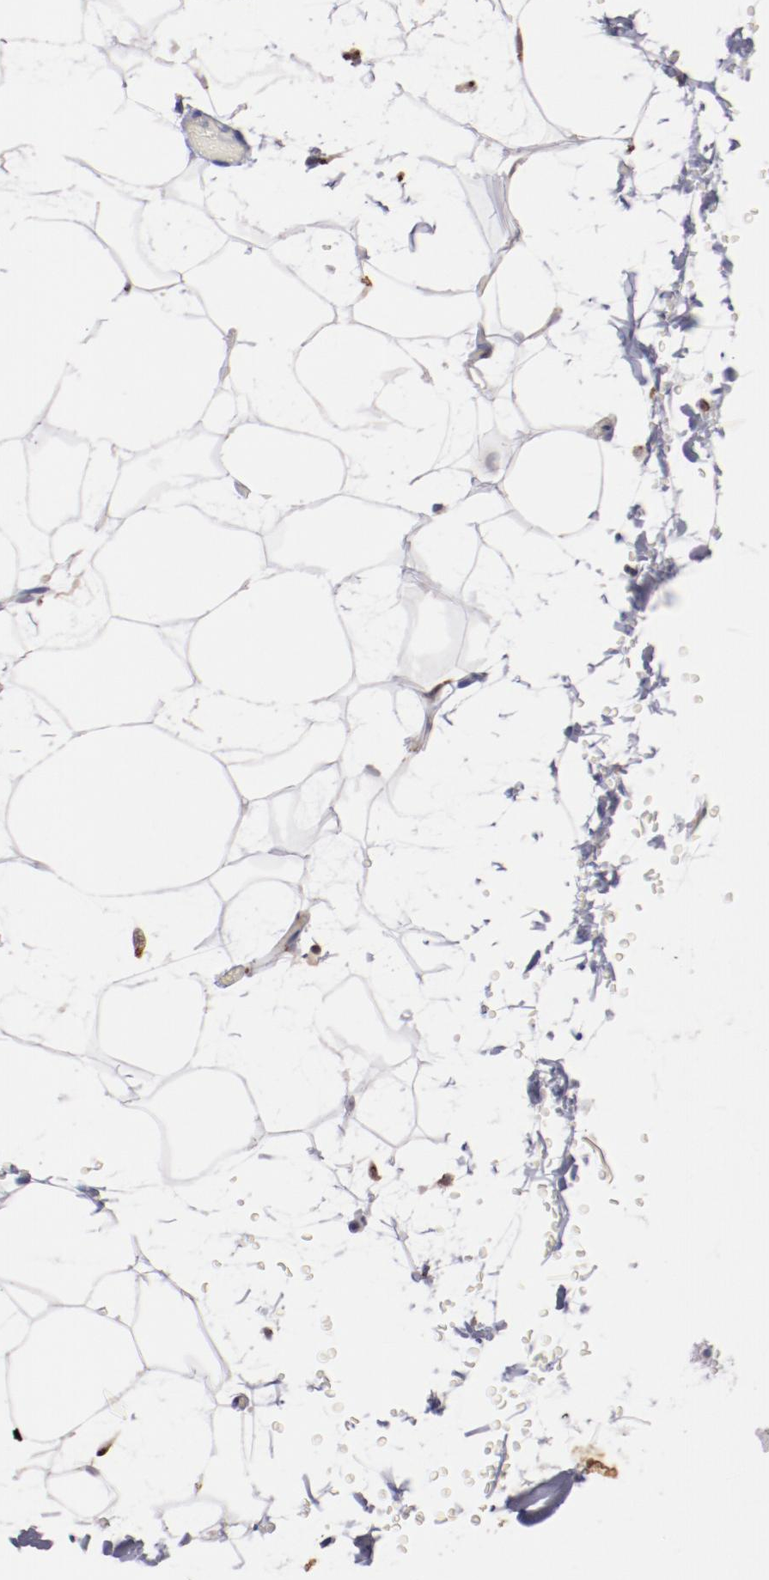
{"staining": {"intensity": "weak", "quantity": ">75%", "location": "cytoplasmic/membranous"}, "tissue": "adipose tissue", "cell_type": "Adipocytes", "image_type": "normal", "snomed": [{"axis": "morphology", "description": "Normal tissue, NOS"}, {"axis": "topography", "description": "Soft tissue"}], "caption": "Protein staining of unremarkable adipose tissue demonstrates weak cytoplasmic/membranous expression in about >75% of adipocytes. The protein is shown in brown color, while the nuclei are stained blue.", "gene": "GOLIM4", "patient": {"sex": "male", "age": 72}}